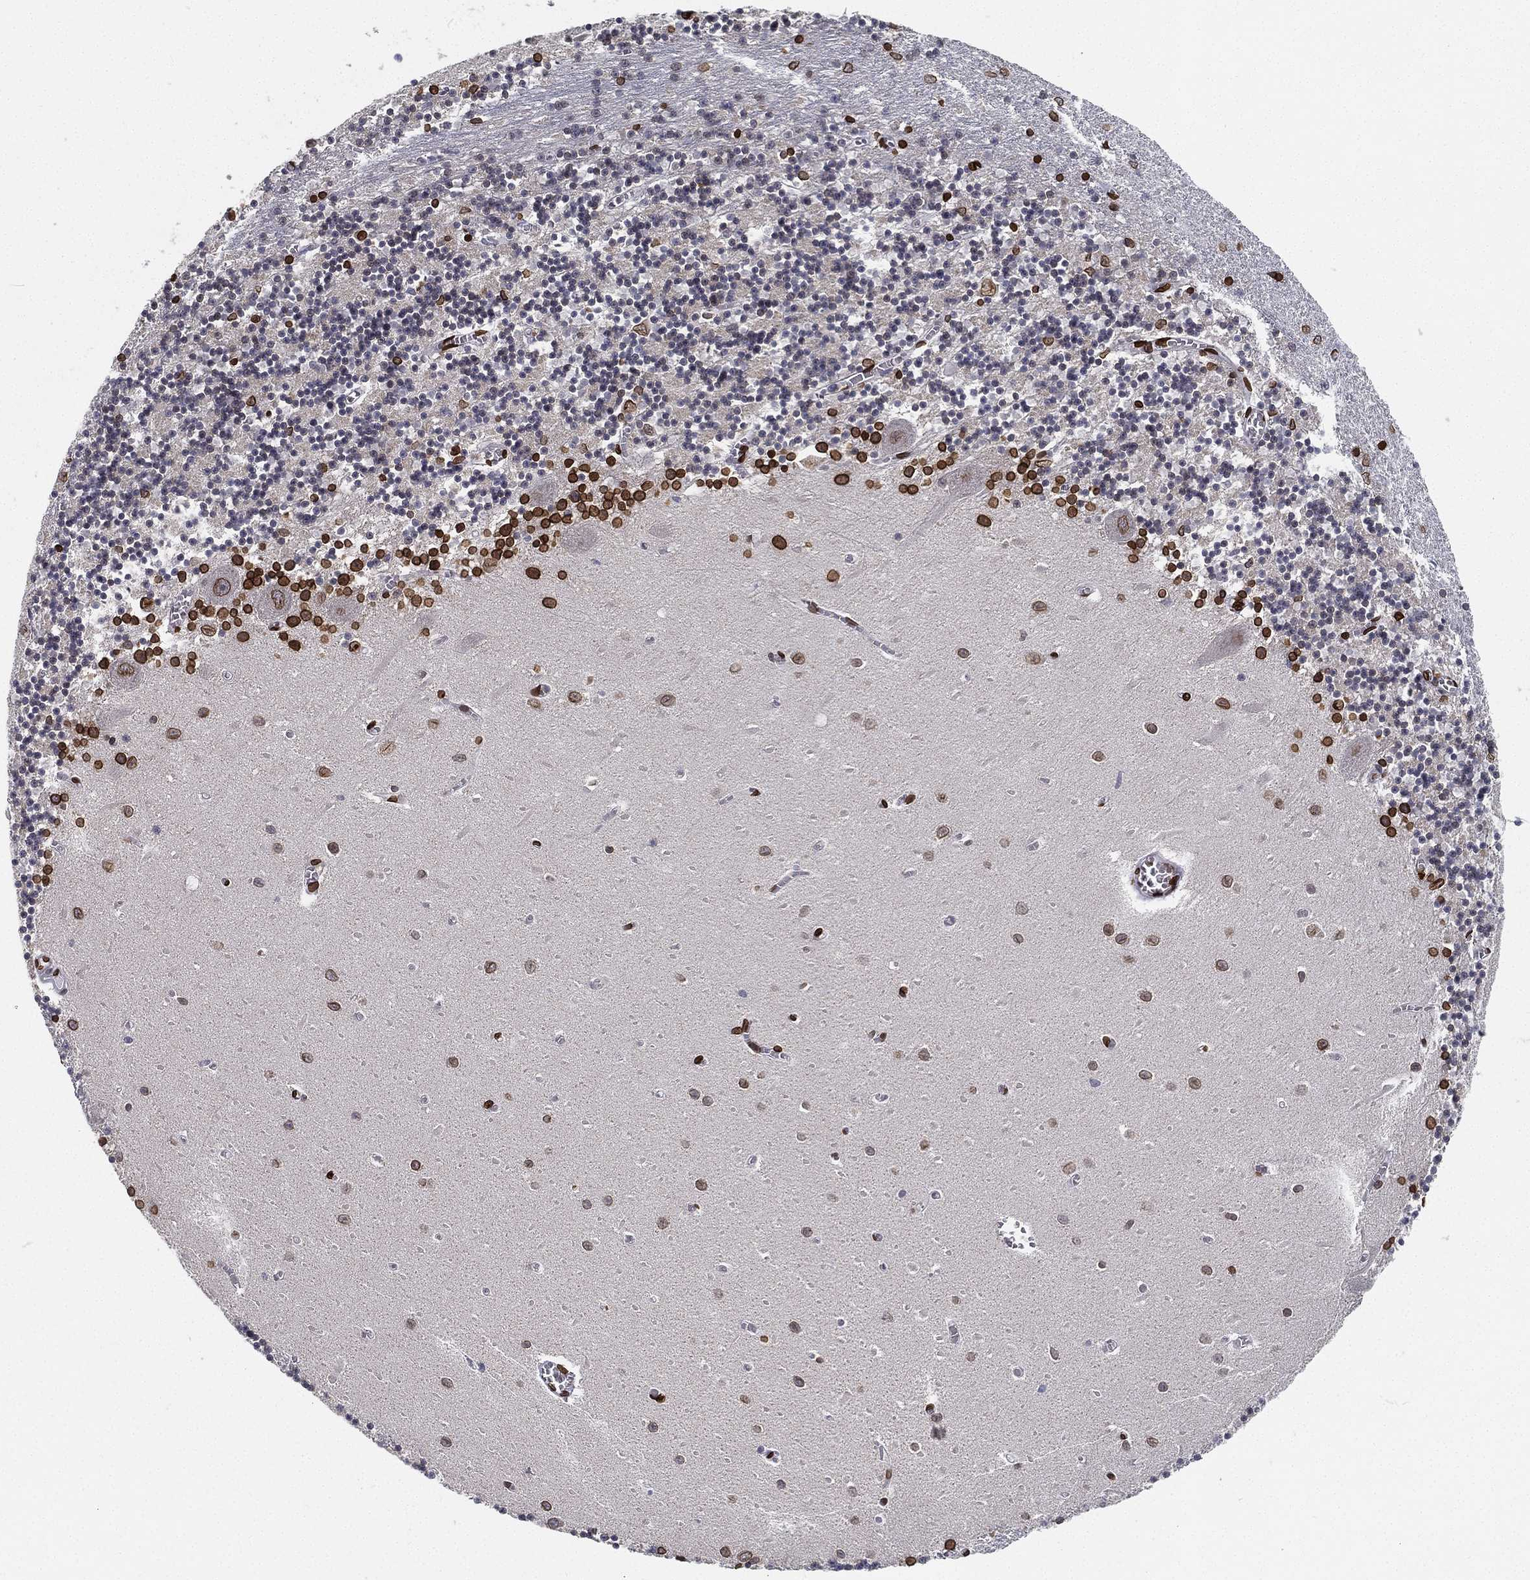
{"staining": {"intensity": "strong", "quantity": "<25%", "location": "cytoplasmic/membranous,nuclear"}, "tissue": "cerebellum", "cell_type": "Cells in granular layer", "image_type": "normal", "snomed": [{"axis": "morphology", "description": "Normal tissue, NOS"}, {"axis": "topography", "description": "Cerebellum"}], "caption": "The image demonstrates immunohistochemical staining of normal cerebellum. There is strong cytoplasmic/membranous,nuclear staining is appreciated in approximately <25% of cells in granular layer.", "gene": "PALB2", "patient": {"sex": "female", "age": 64}}